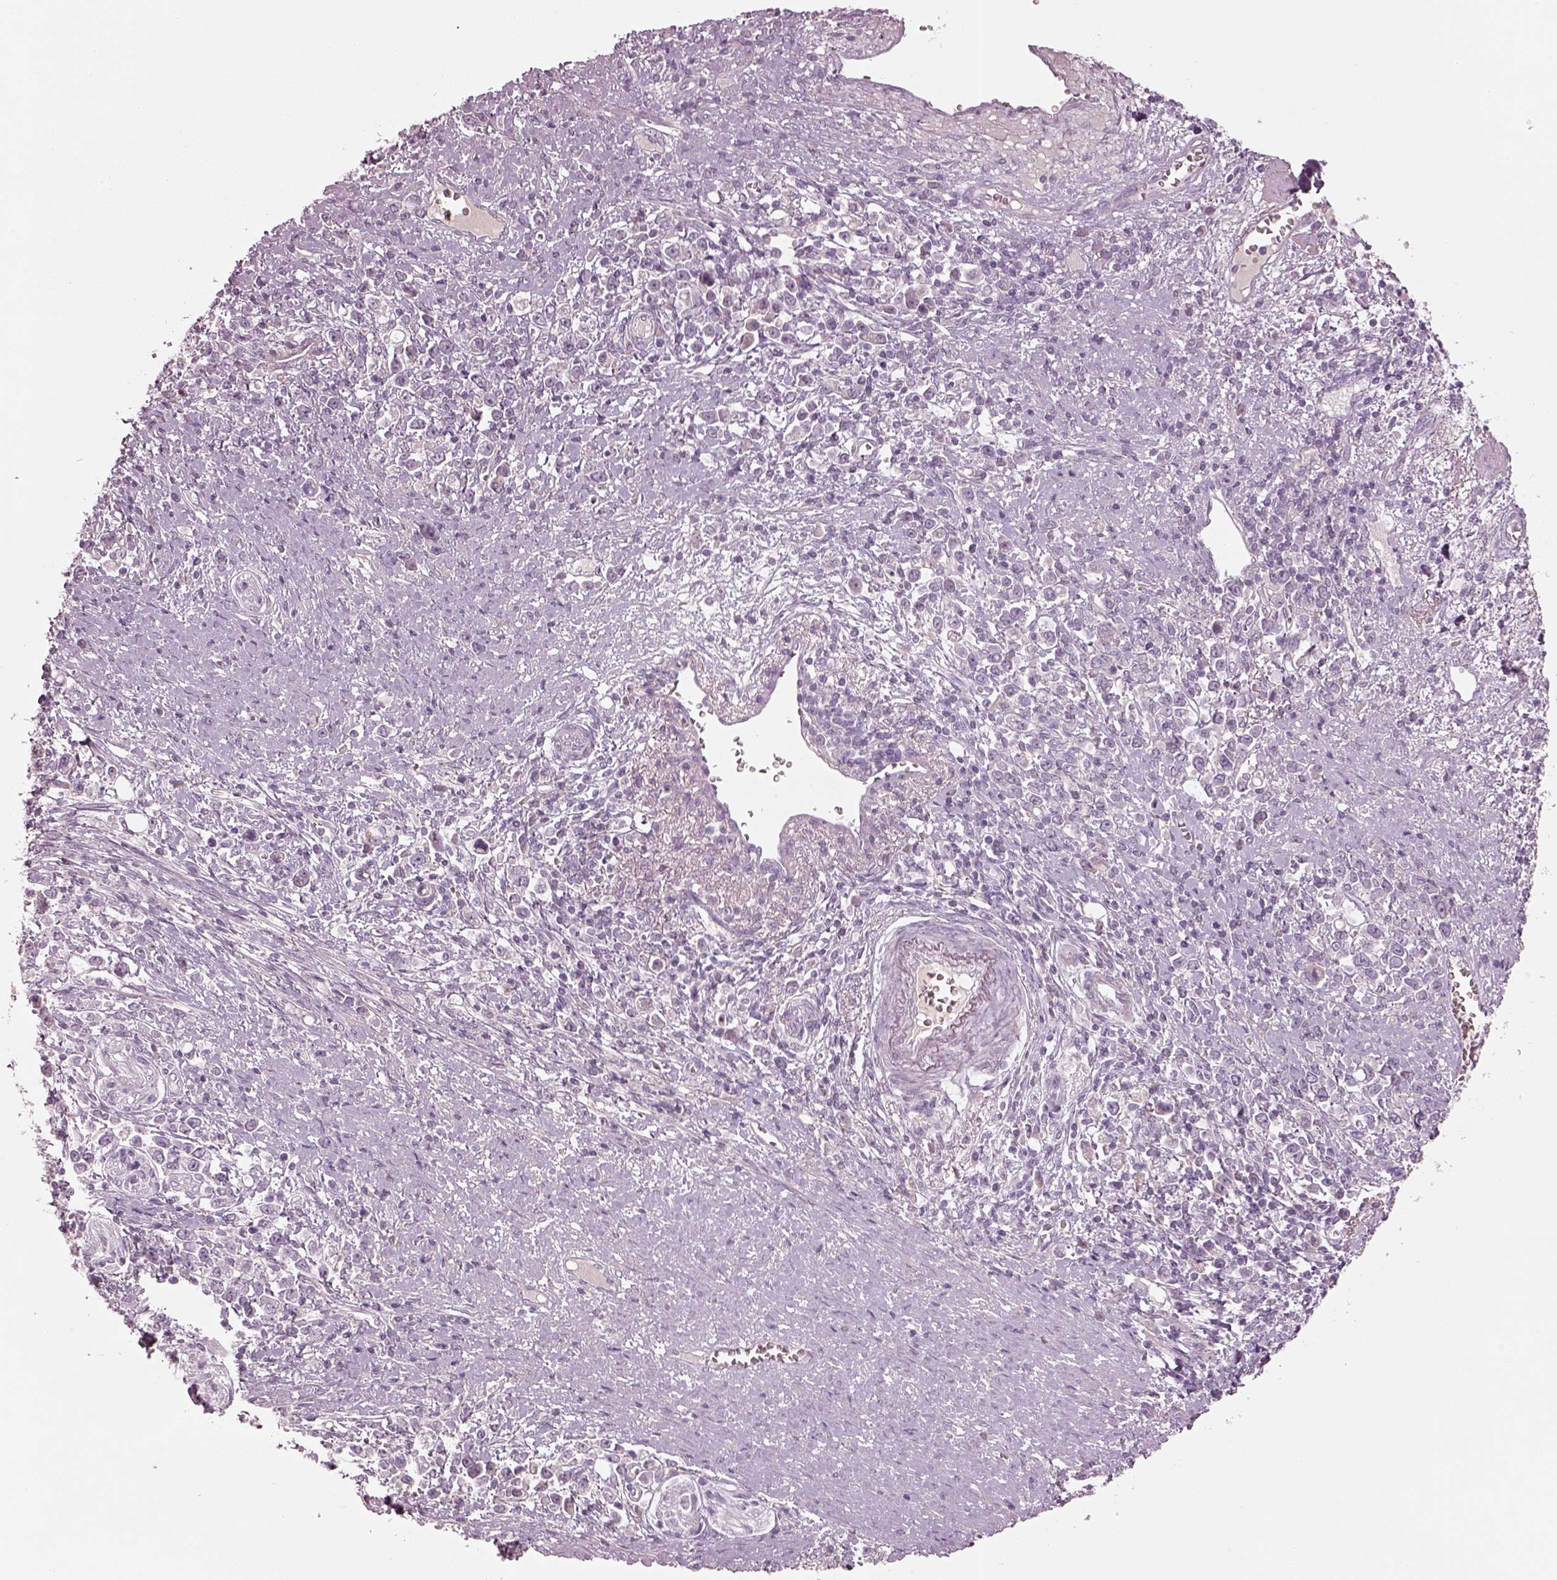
{"staining": {"intensity": "negative", "quantity": "none", "location": "none"}, "tissue": "stomach cancer", "cell_type": "Tumor cells", "image_type": "cancer", "snomed": [{"axis": "morphology", "description": "Adenocarcinoma, NOS"}, {"axis": "topography", "description": "Stomach"}], "caption": "Immunohistochemistry of stomach cancer reveals no expression in tumor cells. Brightfield microscopy of IHC stained with DAB (brown) and hematoxylin (blue), captured at high magnification.", "gene": "SPATA6L", "patient": {"sex": "male", "age": 63}}